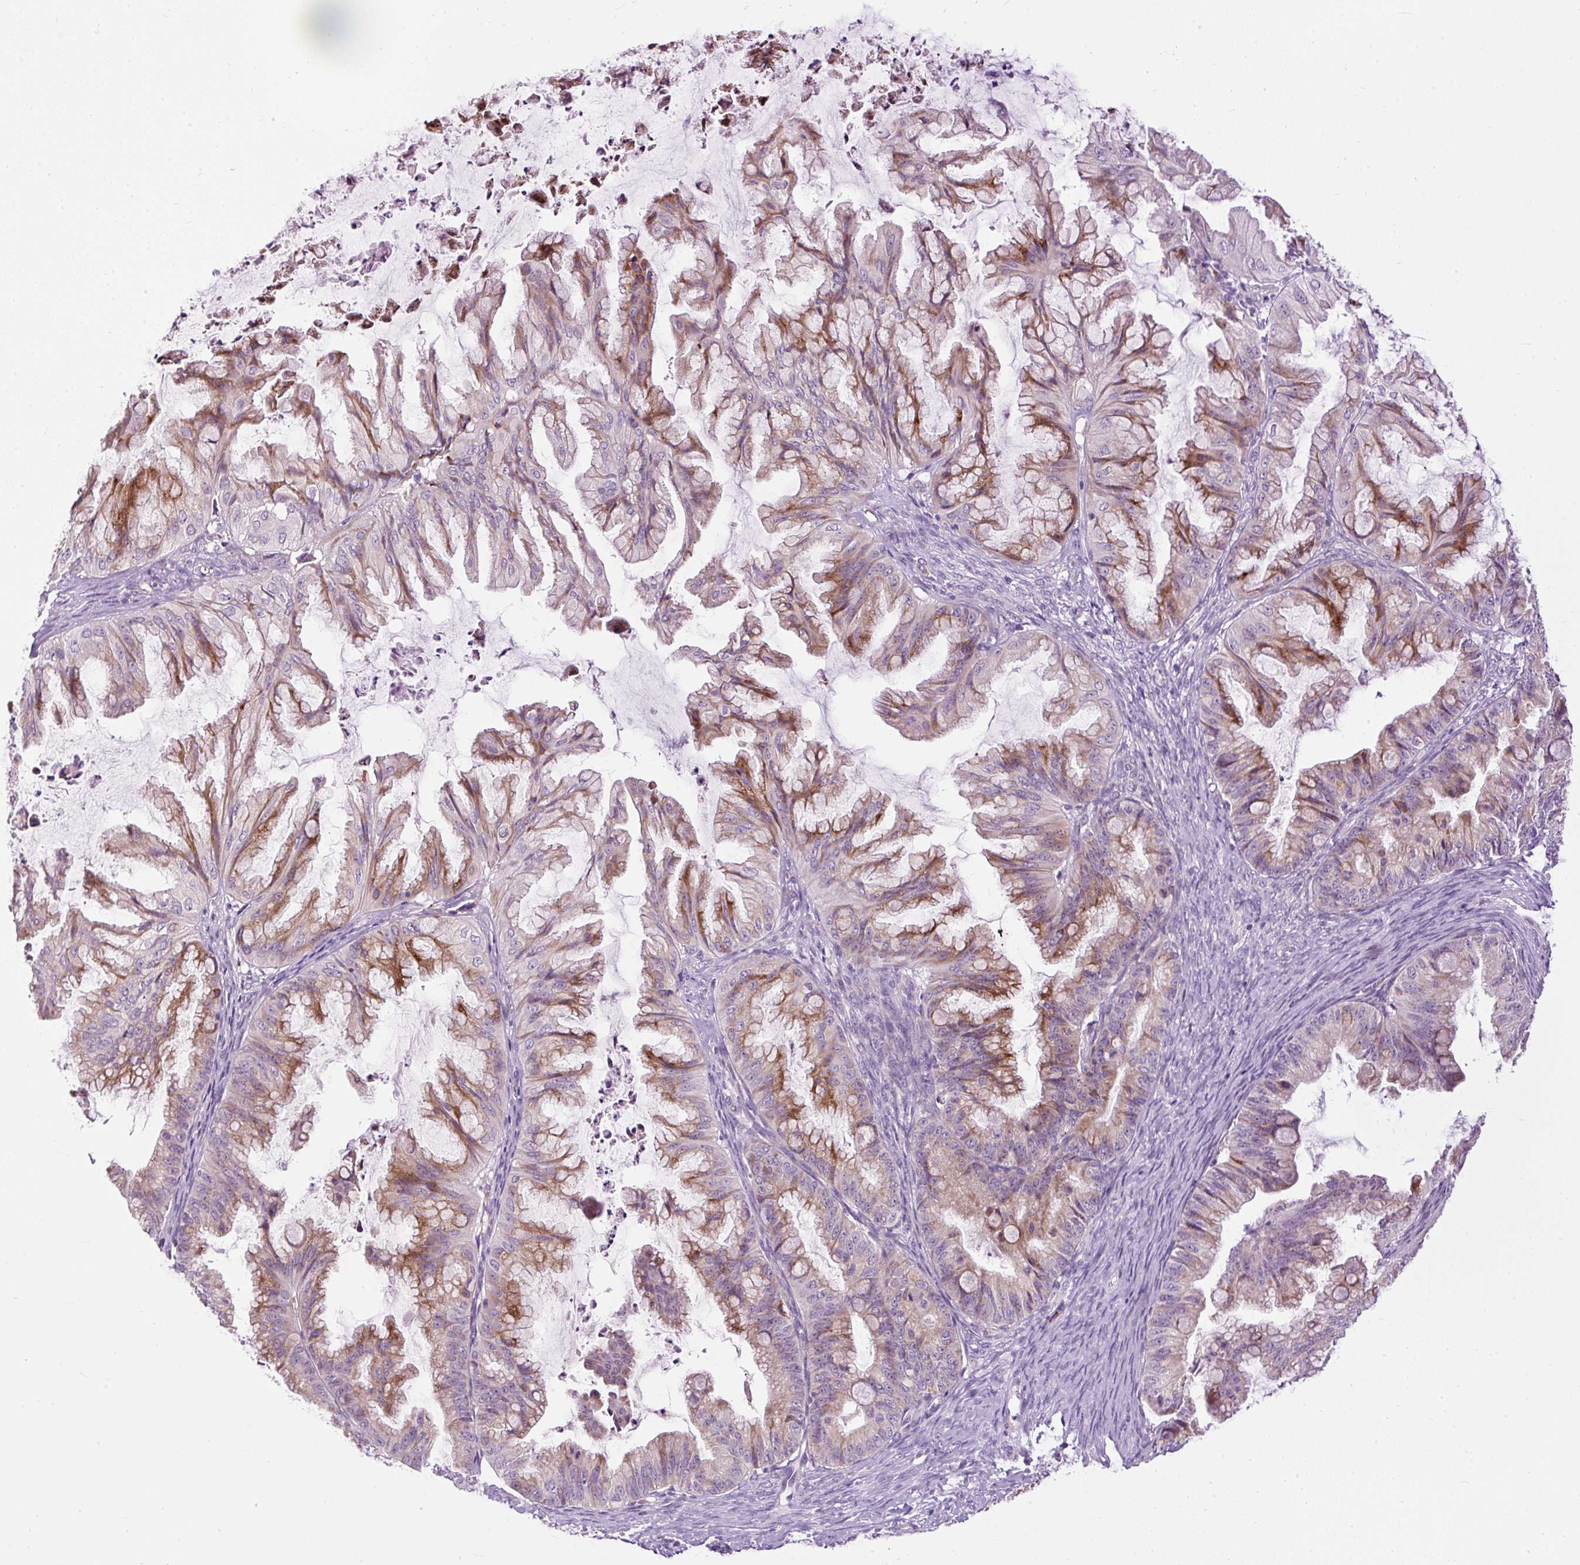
{"staining": {"intensity": "moderate", "quantity": "25%-75%", "location": "cytoplasmic/membranous"}, "tissue": "ovarian cancer", "cell_type": "Tumor cells", "image_type": "cancer", "snomed": [{"axis": "morphology", "description": "Cystadenocarcinoma, mucinous, NOS"}, {"axis": "topography", "description": "Ovary"}], "caption": "IHC micrograph of neoplastic tissue: ovarian cancer (mucinous cystadenocarcinoma) stained using immunohistochemistry (IHC) shows medium levels of moderate protein expression localized specifically in the cytoplasmic/membranous of tumor cells, appearing as a cytoplasmic/membranous brown color.", "gene": "FMC1", "patient": {"sex": "female", "age": 35}}